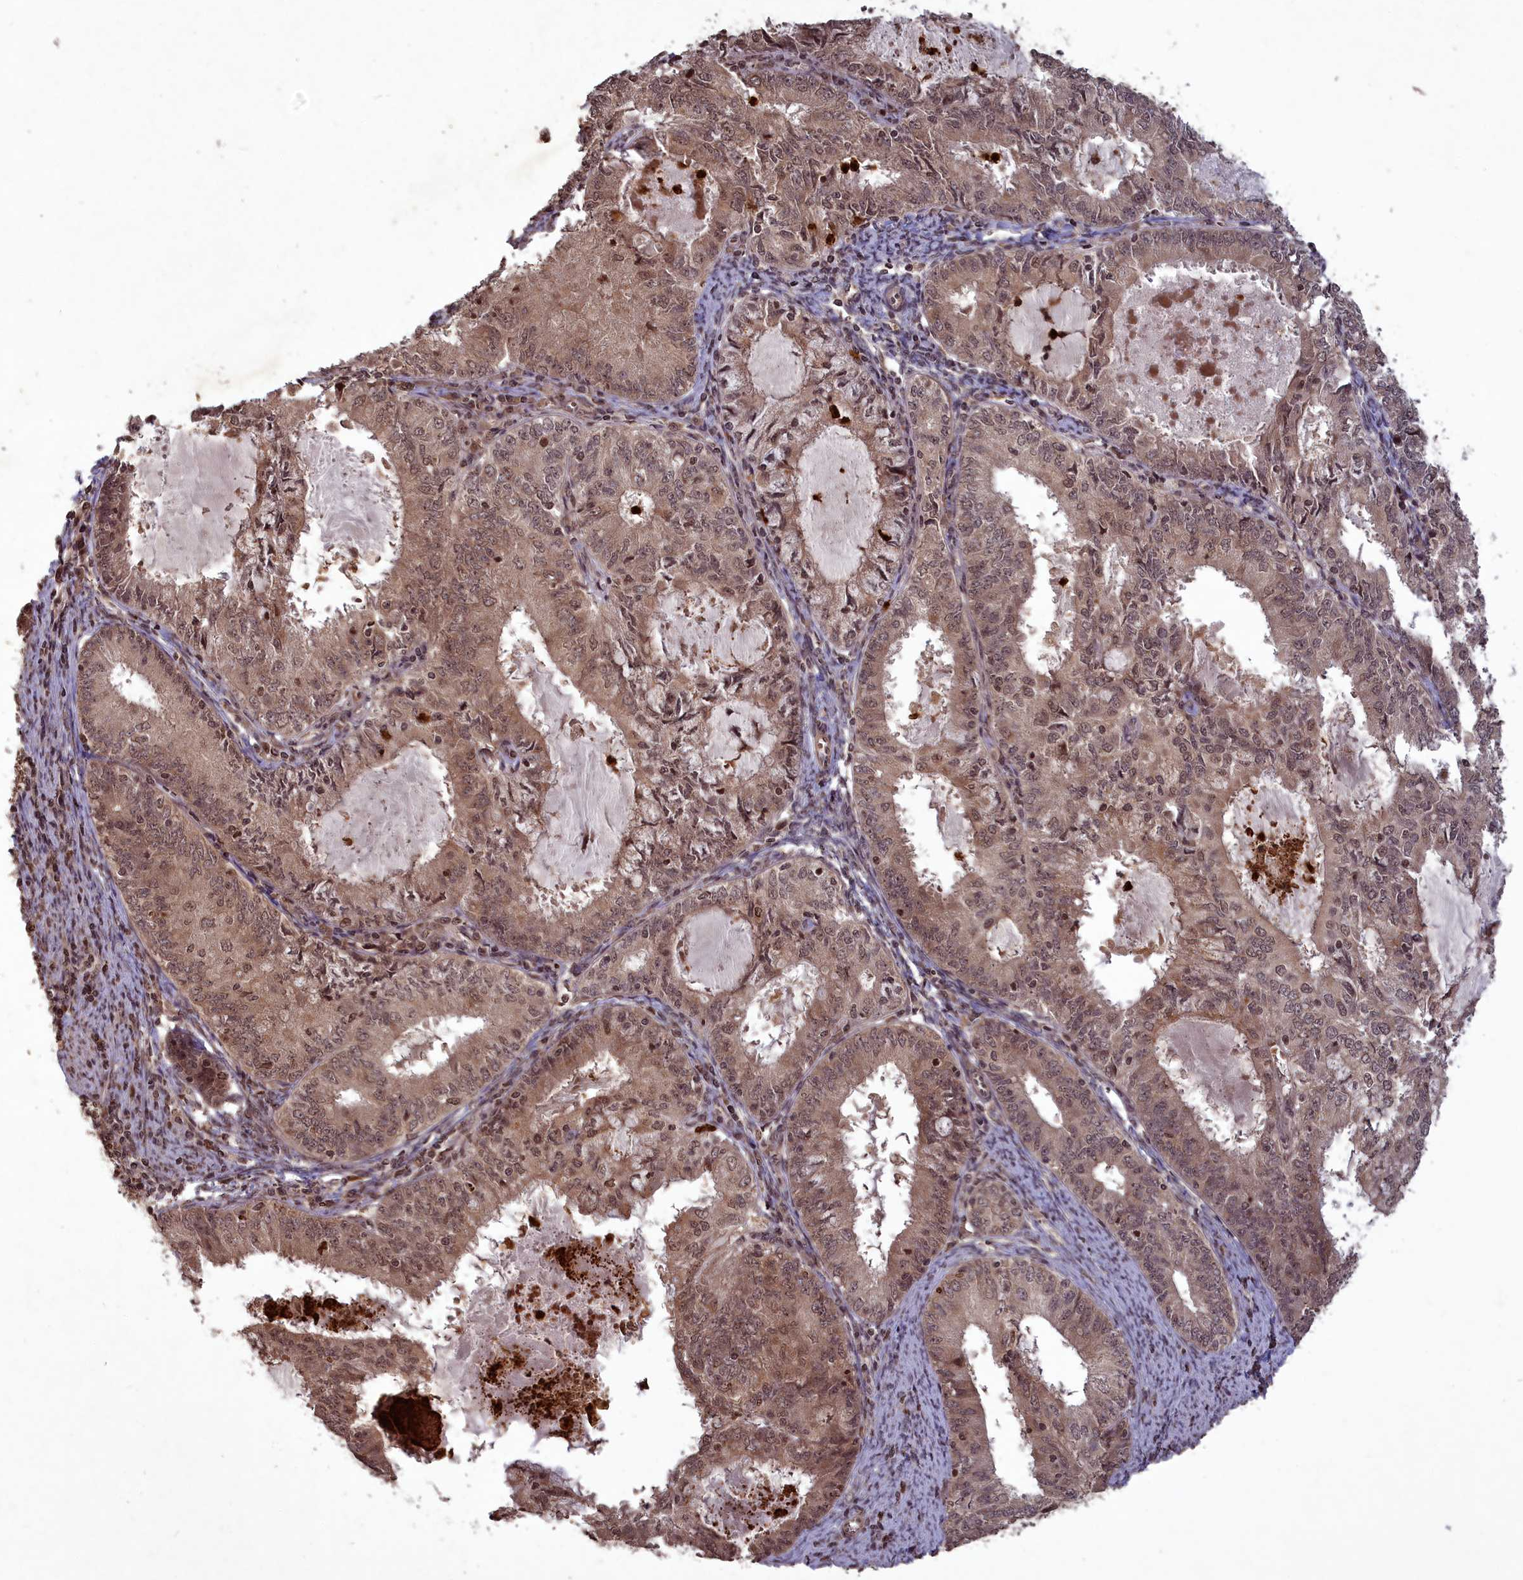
{"staining": {"intensity": "moderate", "quantity": ">75%", "location": "nuclear"}, "tissue": "endometrial cancer", "cell_type": "Tumor cells", "image_type": "cancer", "snomed": [{"axis": "morphology", "description": "Adenocarcinoma, NOS"}, {"axis": "topography", "description": "Endometrium"}], "caption": "This photomicrograph demonstrates IHC staining of human endometrial cancer (adenocarcinoma), with medium moderate nuclear expression in approximately >75% of tumor cells.", "gene": "SRMS", "patient": {"sex": "female", "age": 57}}